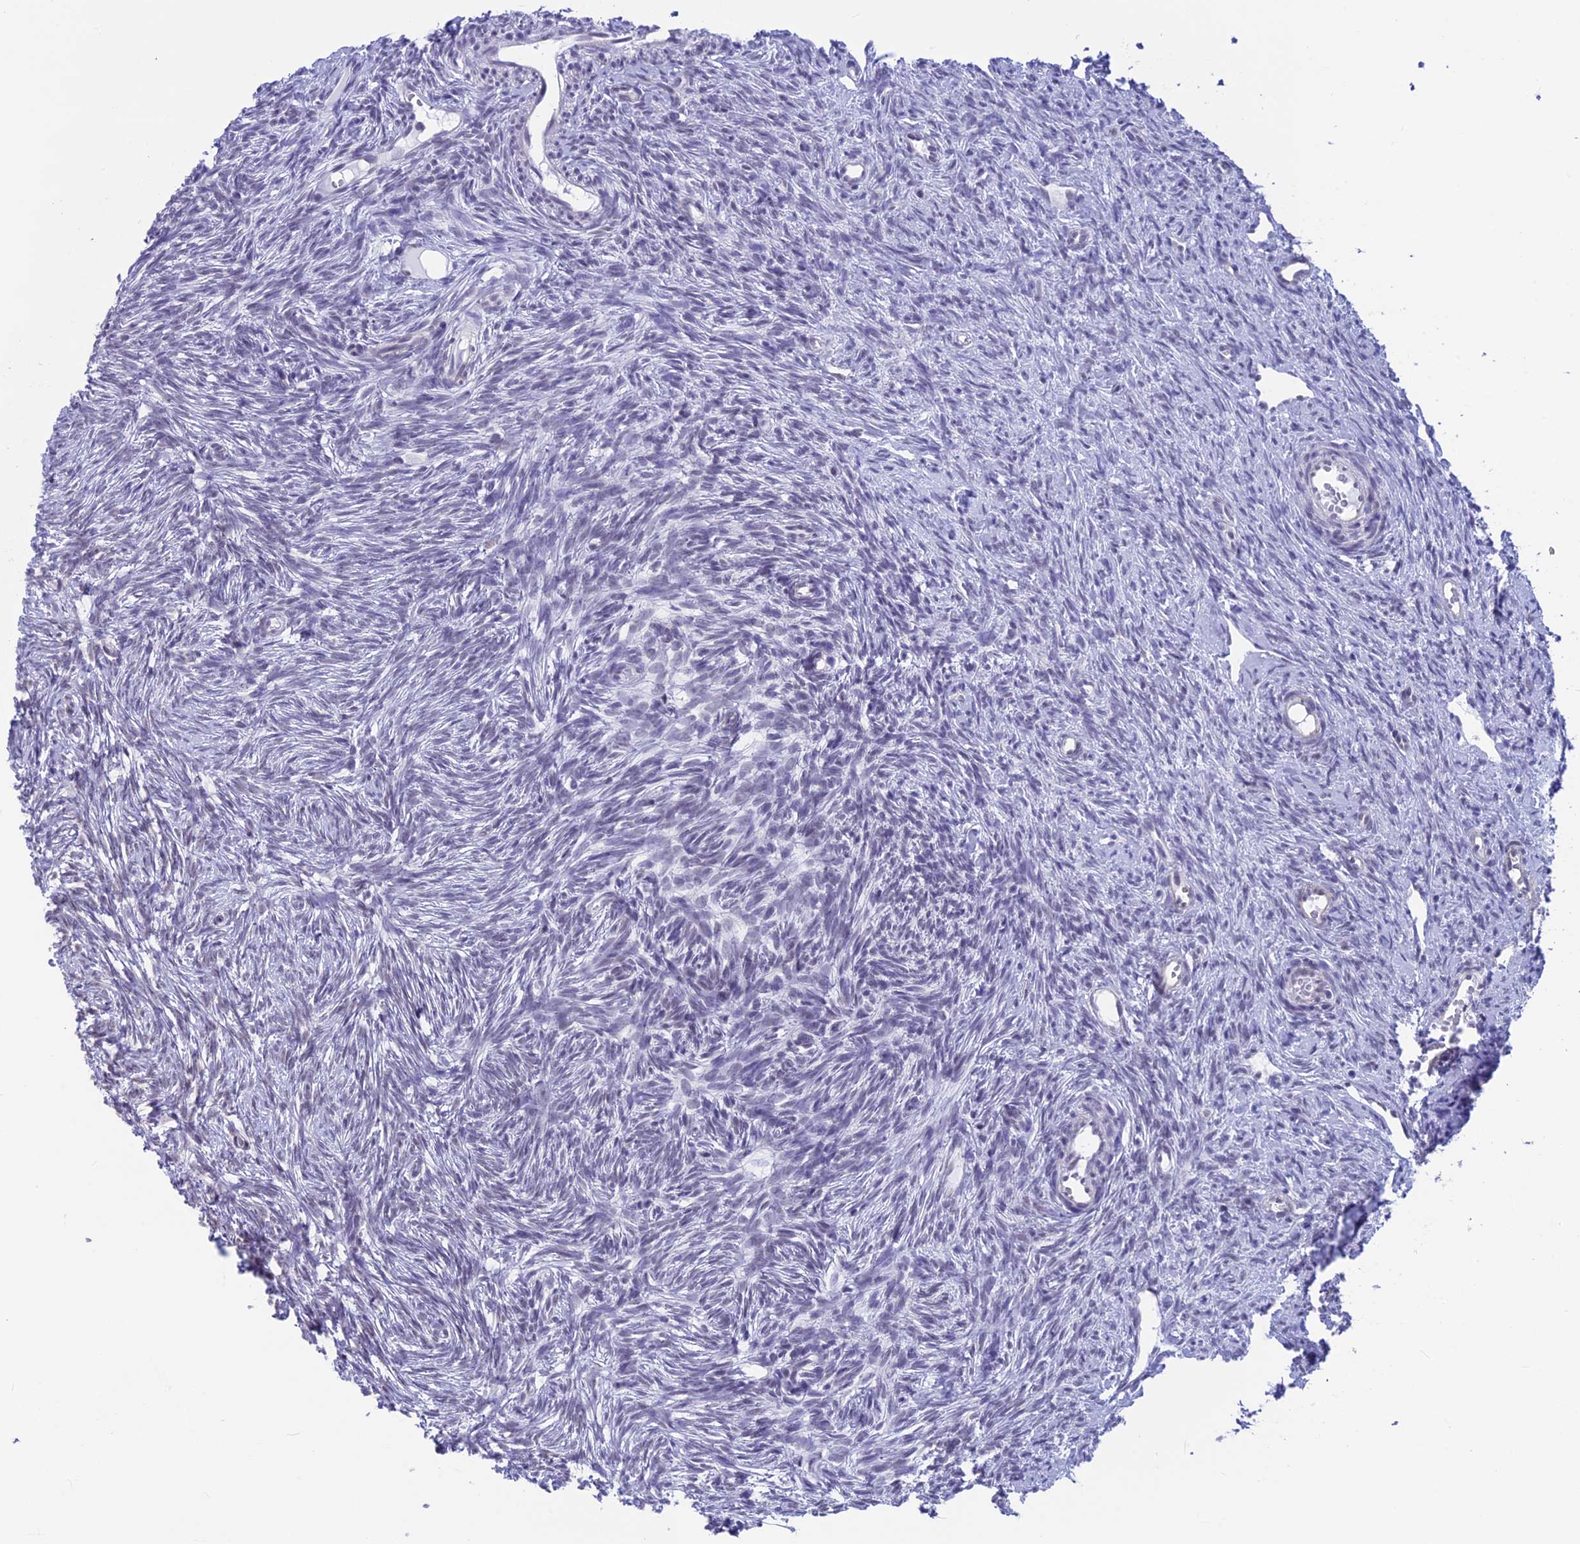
{"staining": {"intensity": "weak", "quantity": ">75%", "location": "nuclear"}, "tissue": "ovary", "cell_type": "Follicle cells", "image_type": "normal", "snomed": [{"axis": "morphology", "description": "Normal tissue, NOS"}, {"axis": "topography", "description": "Ovary"}], "caption": "Follicle cells show low levels of weak nuclear staining in about >75% of cells in benign ovary. The staining is performed using DAB (3,3'-diaminobenzidine) brown chromogen to label protein expression. The nuclei are counter-stained blue using hematoxylin.", "gene": "SRSF5", "patient": {"sex": "female", "age": 51}}